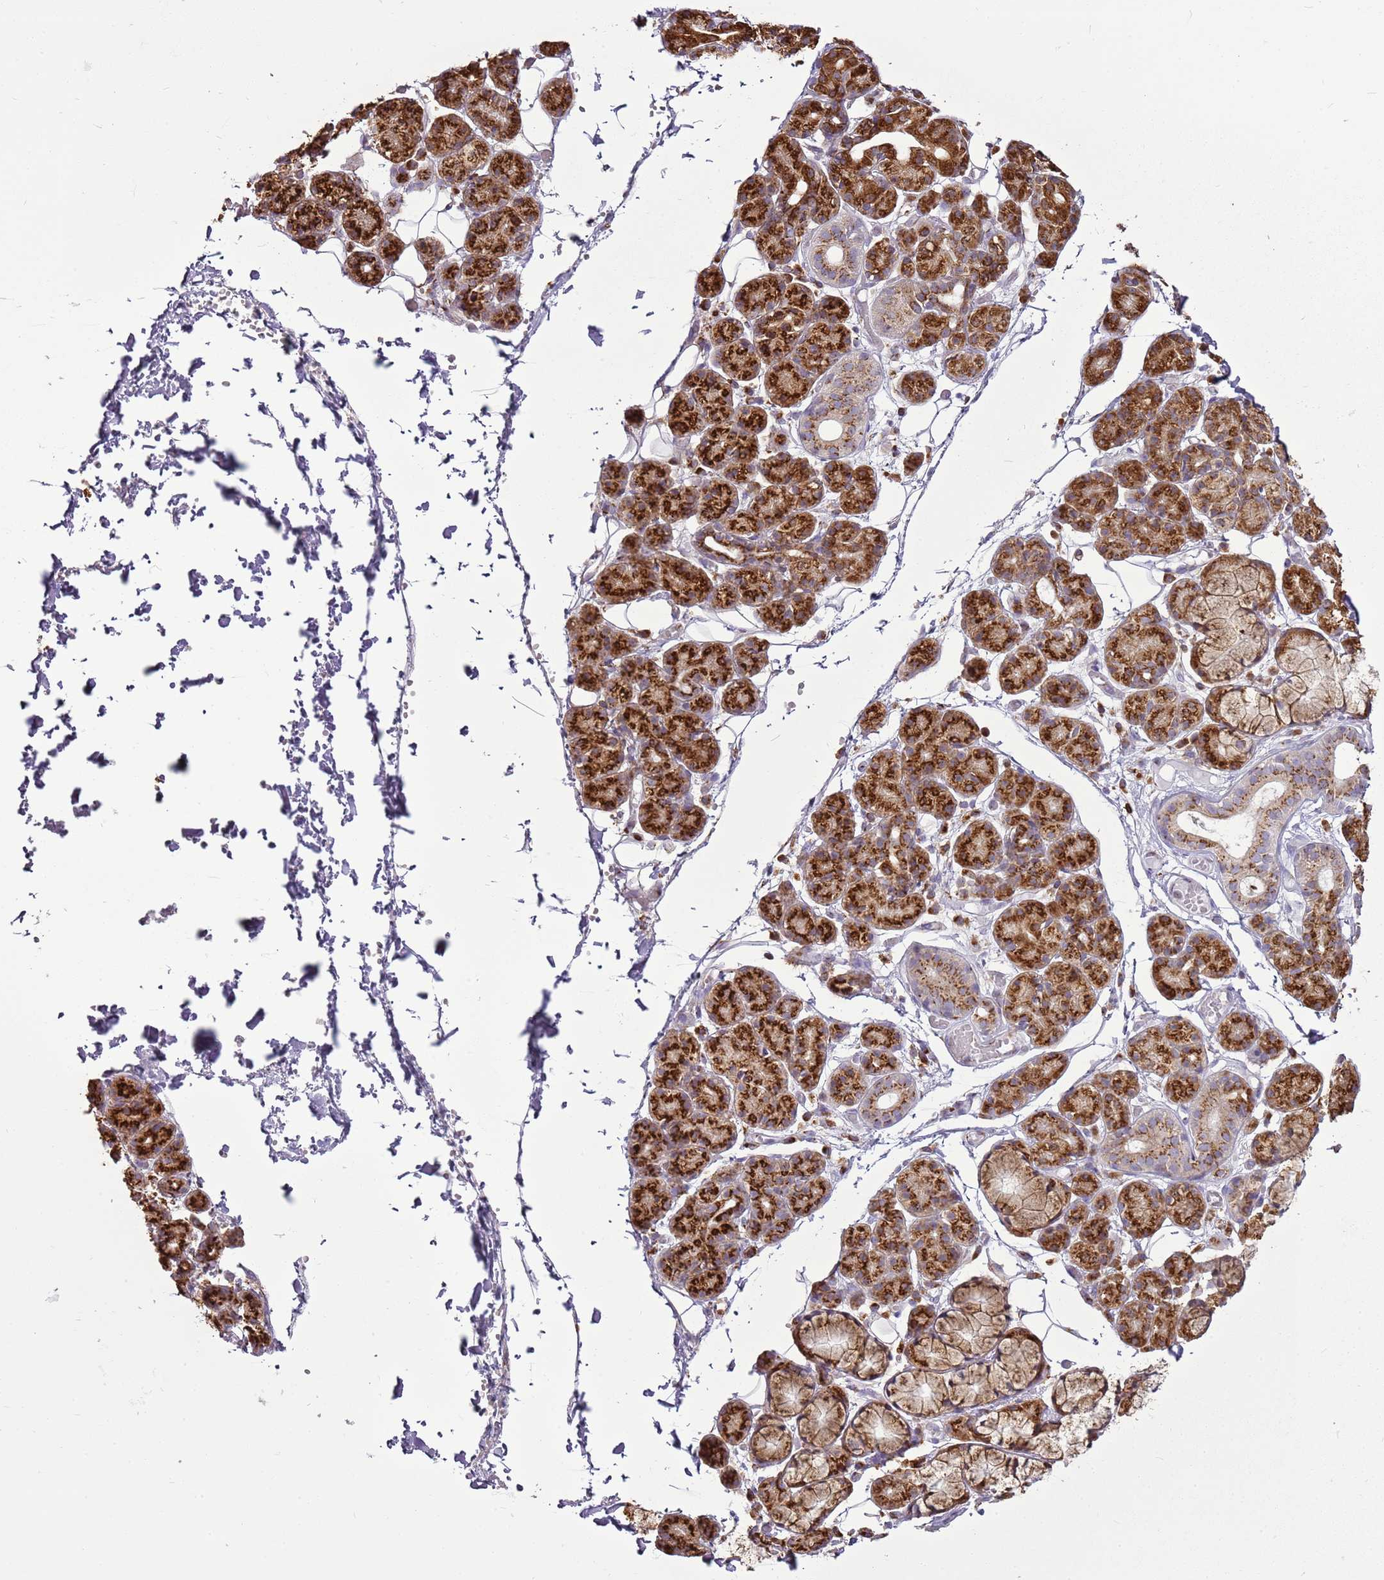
{"staining": {"intensity": "strong", "quantity": ">75%", "location": "cytoplasmic/membranous"}, "tissue": "salivary gland", "cell_type": "Glandular cells", "image_type": "normal", "snomed": [{"axis": "morphology", "description": "Normal tissue, NOS"}, {"axis": "topography", "description": "Salivary gland"}], "caption": "Glandular cells demonstrate high levels of strong cytoplasmic/membranous expression in about >75% of cells in benign salivary gland. The protein is stained brown, and the nuclei are stained in blue (DAB IHC with brightfield microscopy, high magnification).", "gene": "TMED10", "patient": {"sex": "male", "age": 63}}